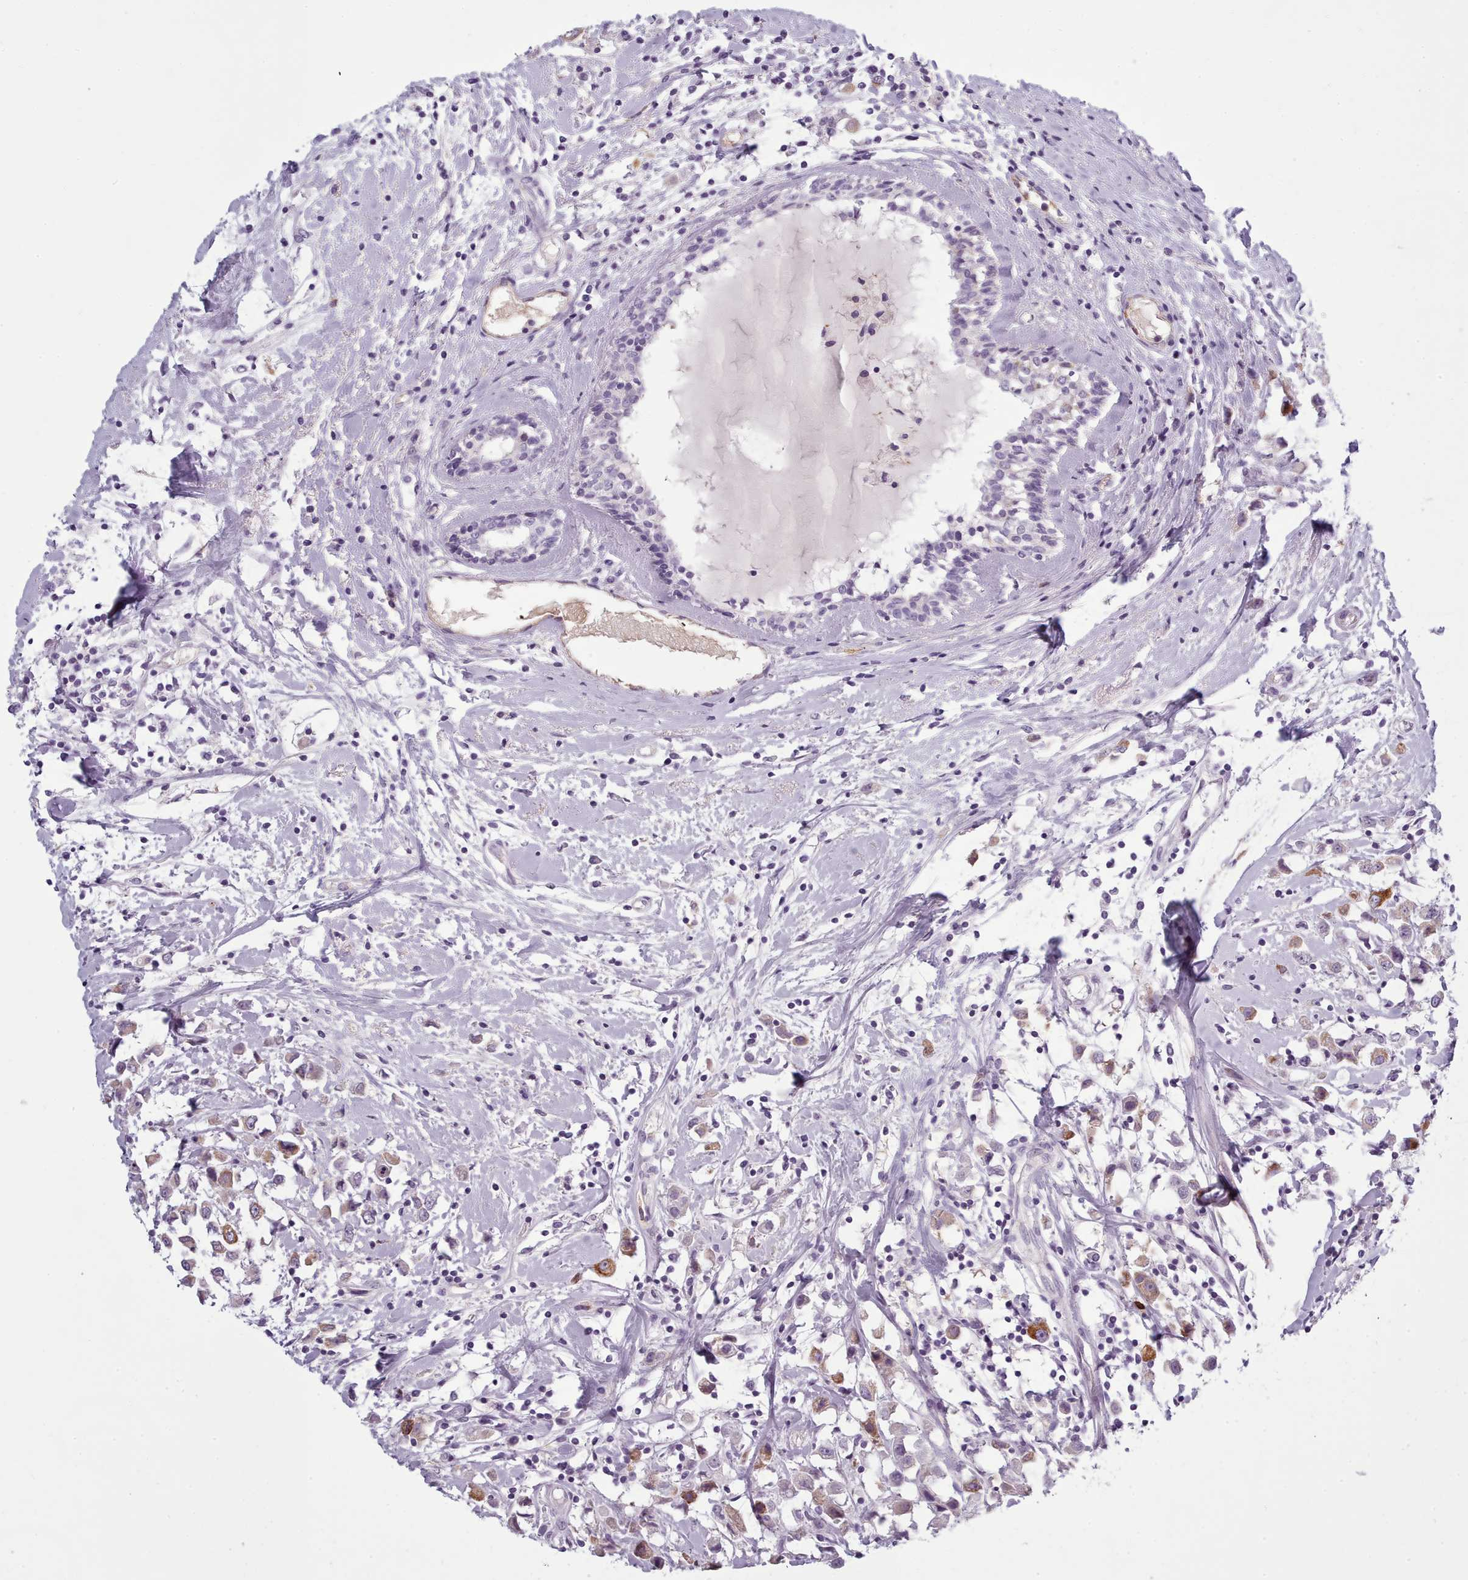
{"staining": {"intensity": "moderate", "quantity": "<25%", "location": "cytoplasmic/membranous"}, "tissue": "breast cancer", "cell_type": "Tumor cells", "image_type": "cancer", "snomed": [{"axis": "morphology", "description": "Duct carcinoma"}, {"axis": "topography", "description": "Breast"}], "caption": "Tumor cells show low levels of moderate cytoplasmic/membranous staining in about <25% of cells in breast invasive ductal carcinoma. The staining was performed using DAB (3,3'-diaminobenzidine) to visualize the protein expression in brown, while the nuclei were stained in blue with hematoxylin (Magnification: 20x).", "gene": "NDST2", "patient": {"sex": "female", "age": 61}}